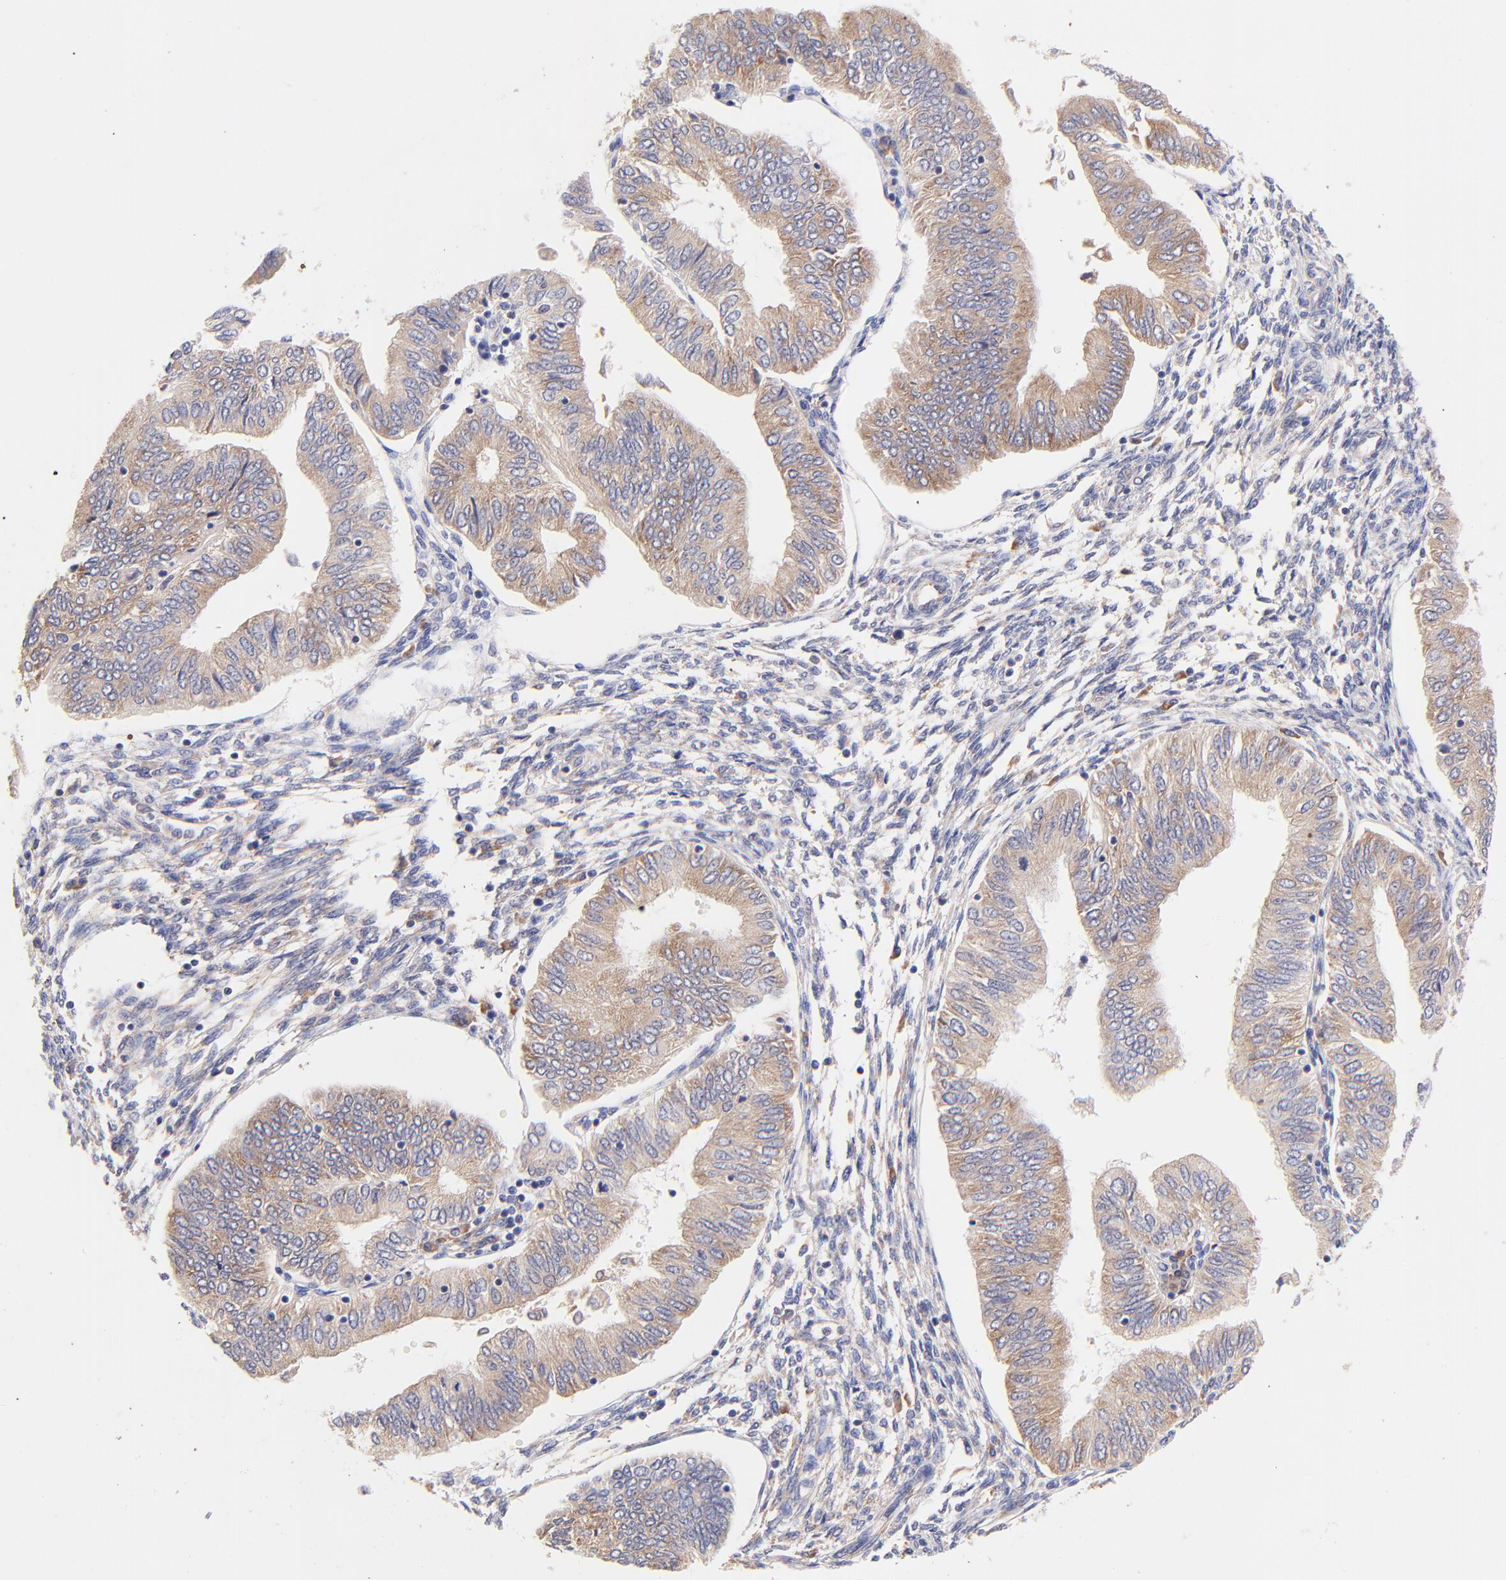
{"staining": {"intensity": "moderate", "quantity": ">75%", "location": "cytoplasmic/membranous"}, "tissue": "endometrial cancer", "cell_type": "Tumor cells", "image_type": "cancer", "snomed": [{"axis": "morphology", "description": "Adenocarcinoma, NOS"}, {"axis": "topography", "description": "Endometrium"}], "caption": "Moderate cytoplasmic/membranous staining is seen in about >75% of tumor cells in endometrial cancer (adenocarcinoma).", "gene": "RPL11", "patient": {"sex": "female", "age": 51}}